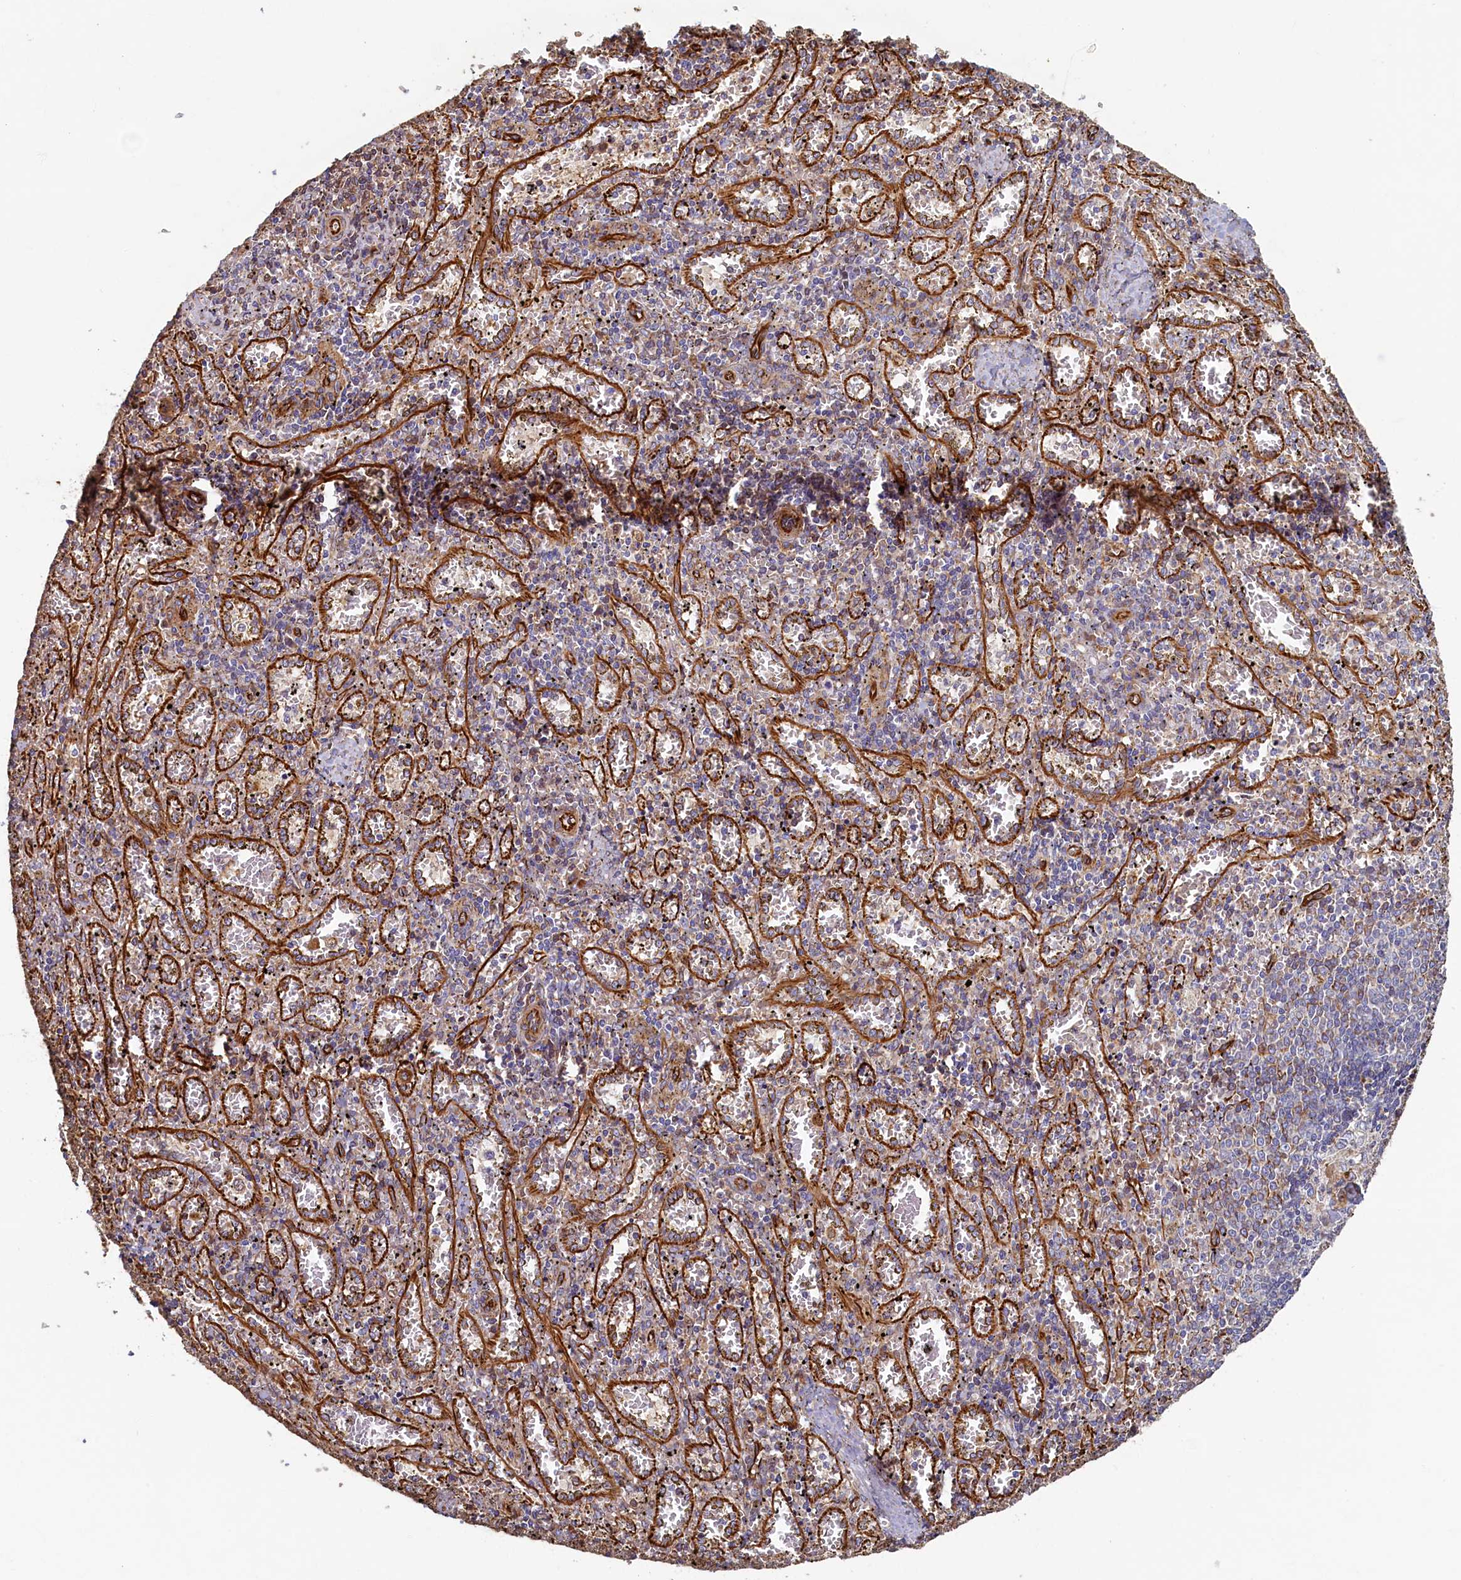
{"staining": {"intensity": "negative", "quantity": "none", "location": "none"}, "tissue": "spleen", "cell_type": "Cells in red pulp", "image_type": "normal", "snomed": [{"axis": "morphology", "description": "Normal tissue, NOS"}, {"axis": "topography", "description": "Spleen"}], "caption": "IHC micrograph of benign spleen: human spleen stained with DAB (3,3'-diaminobenzidine) exhibits no significant protein expression in cells in red pulp.", "gene": "LRRC57", "patient": {"sex": "male", "age": 11}}